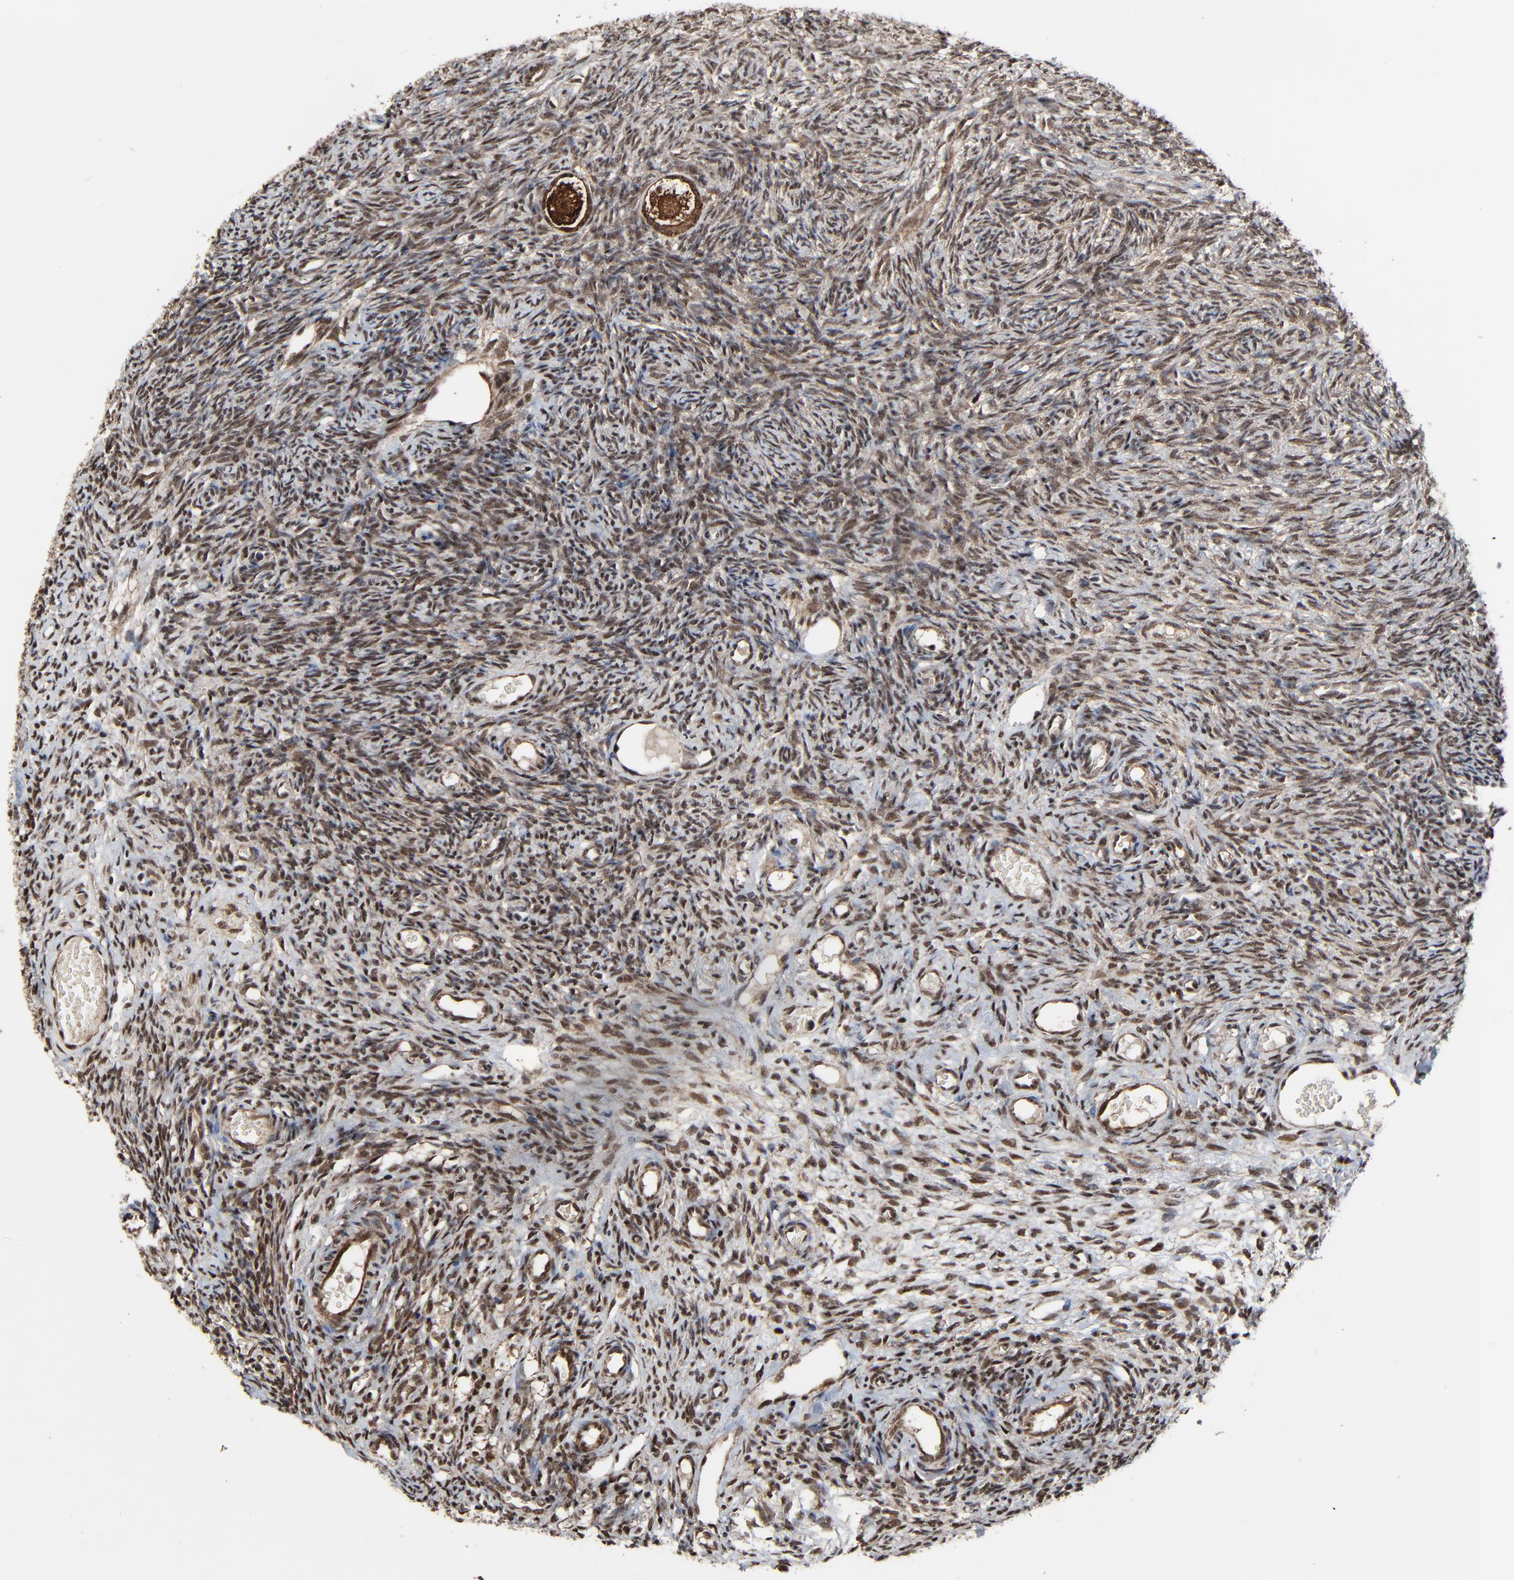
{"staining": {"intensity": "strong", "quantity": ">75%", "location": "cytoplasmic/membranous"}, "tissue": "ovary", "cell_type": "Follicle cells", "image_type": "normal", "snomed": [{"axis": "morphology", "description": "Normal tissue, NOS"}, {"axis": "topography", "description": "Ovary"}], "caption": "Immunohistochemistry (DAB) staining of normal human ovary shows strong cytoplasmic/membranous protein staining in about >75% of follicle cells. Ihc stains the protein in brown and the nuclei are stained blue.", "gene": "RHOJ", "patient": {"sex": "female", "age": 35}}